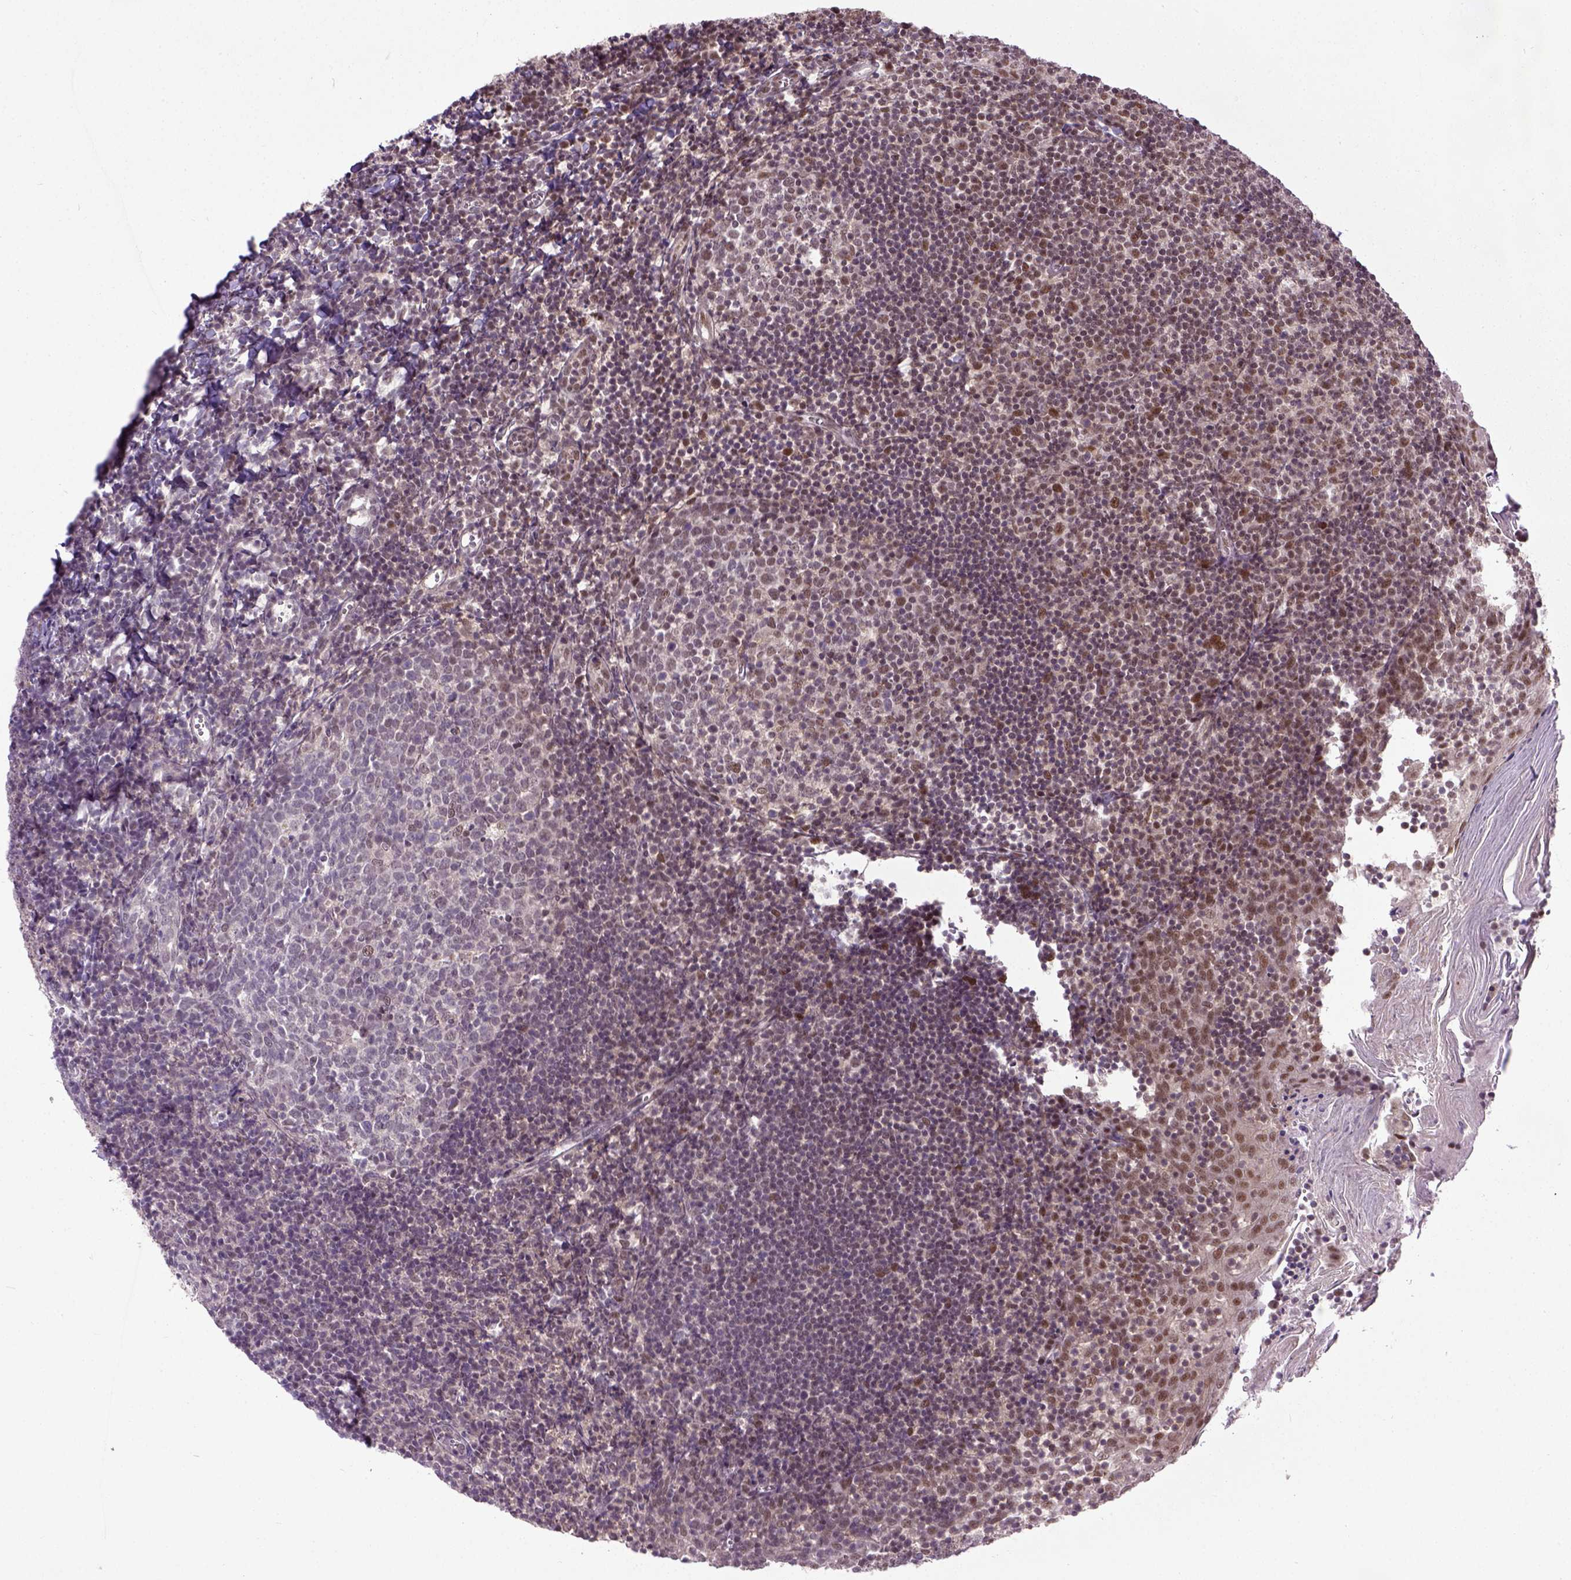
{"staining": {"intensity": "moderate", "quantity": "<25%", "location": "nuclear"}, "tissue": "lymph node", "cell_type": "Germinal center cells", "image_type": "normal", "snomed": [{"axis": "morphology", "description": "Normal tissue, NOS"}, {"axis": "topography", "description": "Lymph node"}], "caption": "Immunohistochemistry (IHC) (DAB) staining of unremarkable lymph node demonstrates moderate nuclear protein staining in approximately <25% of germinal center cells.", "gene": "UBA3", "patient": {"sex": "female", "age": 21}}